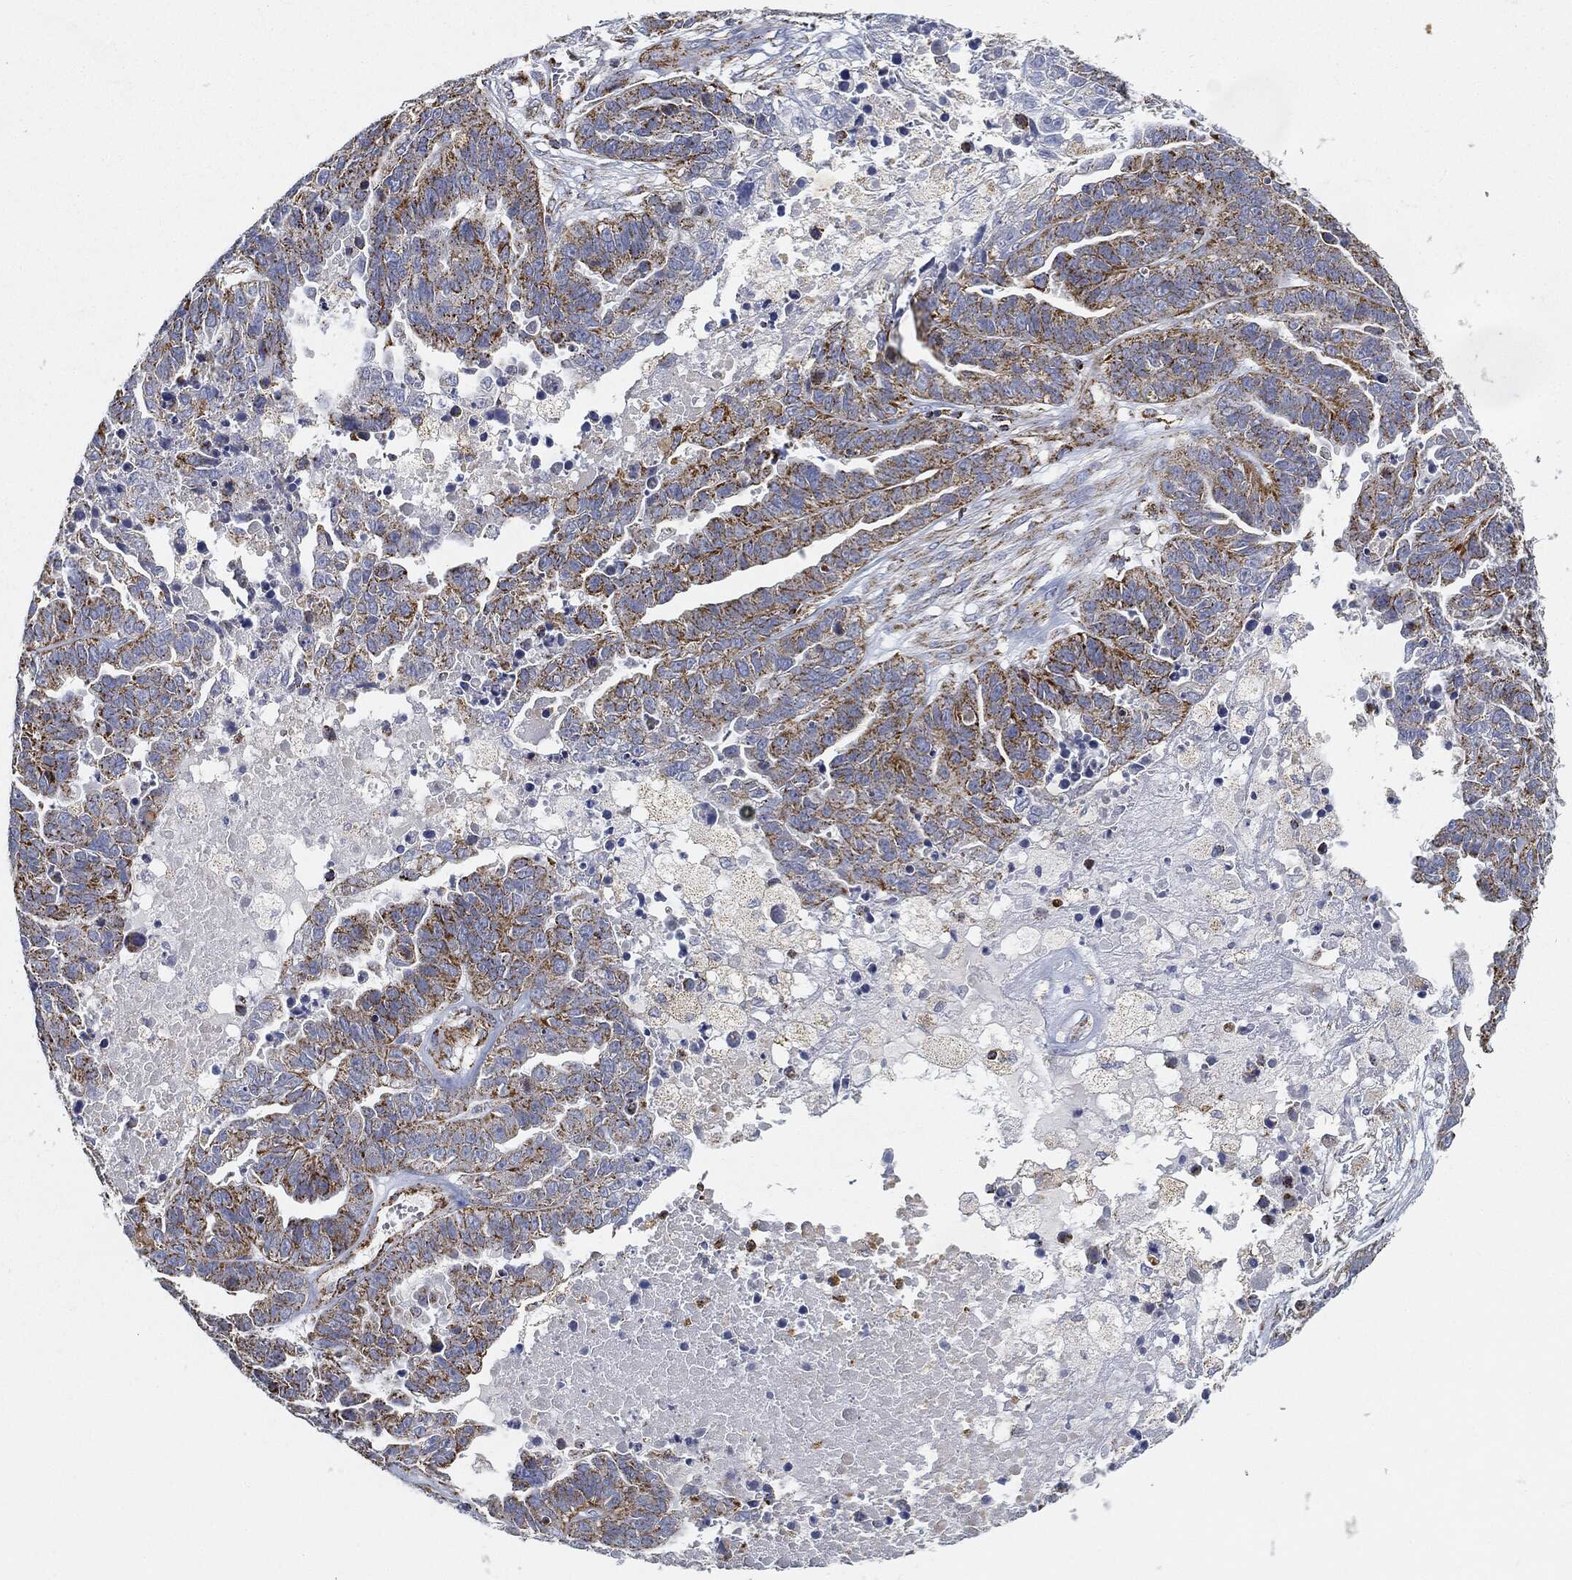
{"staining": {"intensity": "strong", "quantity": ">75%", "location": "cytoplasmic/membranous"}, "tissue": "ovarian cancer", "cell_type": "Tumor cells", "image_type": "cancer", "snomed": [{"axis": "morphology", "description": "Cystadenocarcinoma, serous, NOS"}, {"axis": "topography", "description": "Ovary"}], "caption": "A histopathology image of ovarian serous cystadenocarcinoma stained for a protein reveals strong cytoplasmic/membranous brown staining in tumor cells.", "gene": "CAPN15", "patient": {"sex": "female", "age": 87}}